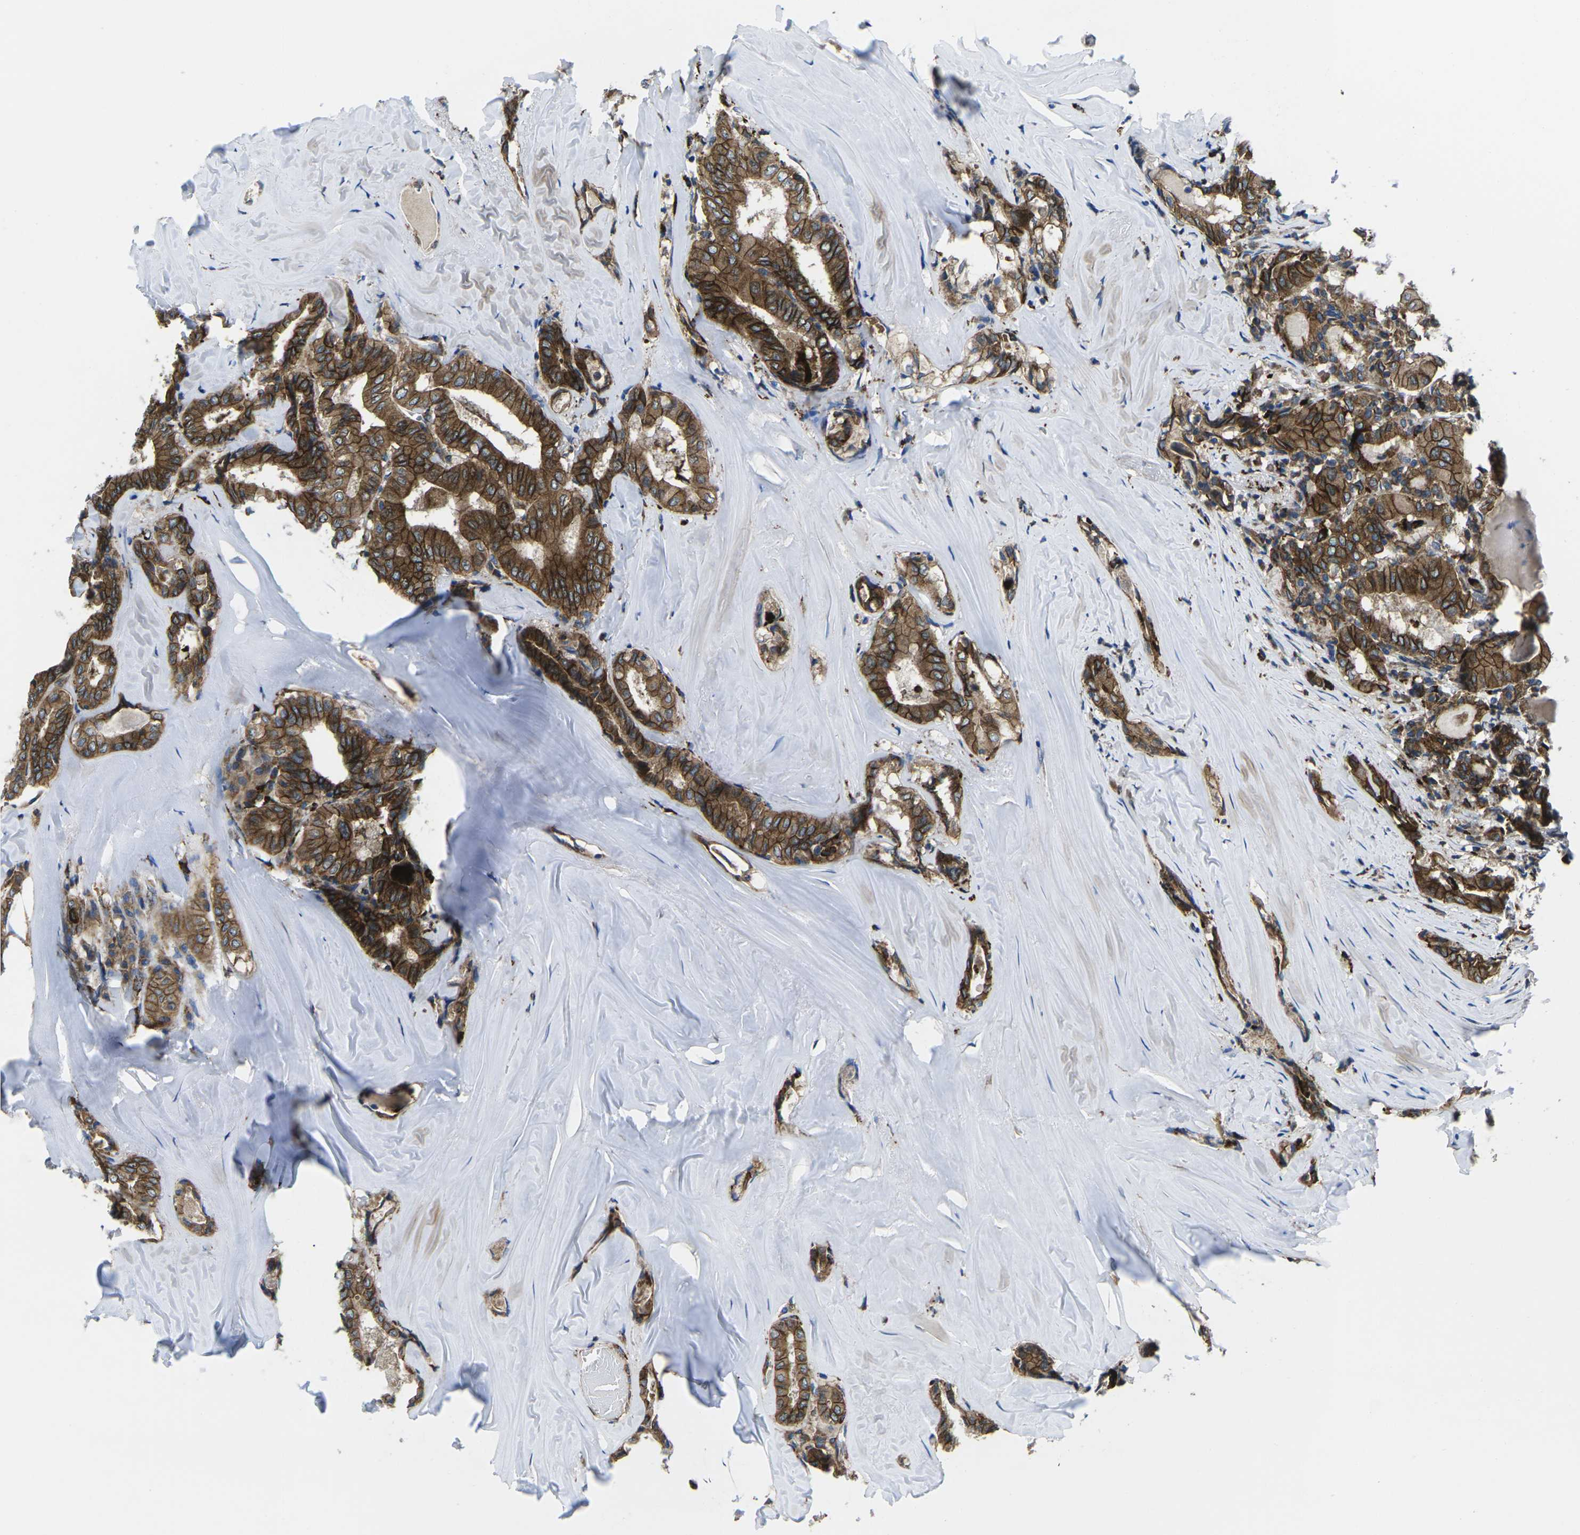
{"staining": {"intensity": "strong", "quantity": ">75%", "location": "cytoplasmic/membranous"}, "tissue": "thyroid cancer", "cell_type": "Tumor cells", "image_type": "cancer", "snomed": [{"axis": "morphology", "description": "Papillary adenocarcinoma, NOS"}, {"axis": "topography", "description": "Thyroid gland"}], "caption": "The photomicrograph demonstrates staining of thyroid papillary adenocarcinoma, revealing strong cytoplasmic/membranous protein positivity (brown color) within tumor cells.", "gene": "DLG1", "patient": {"sex": "female", "age": 42}}